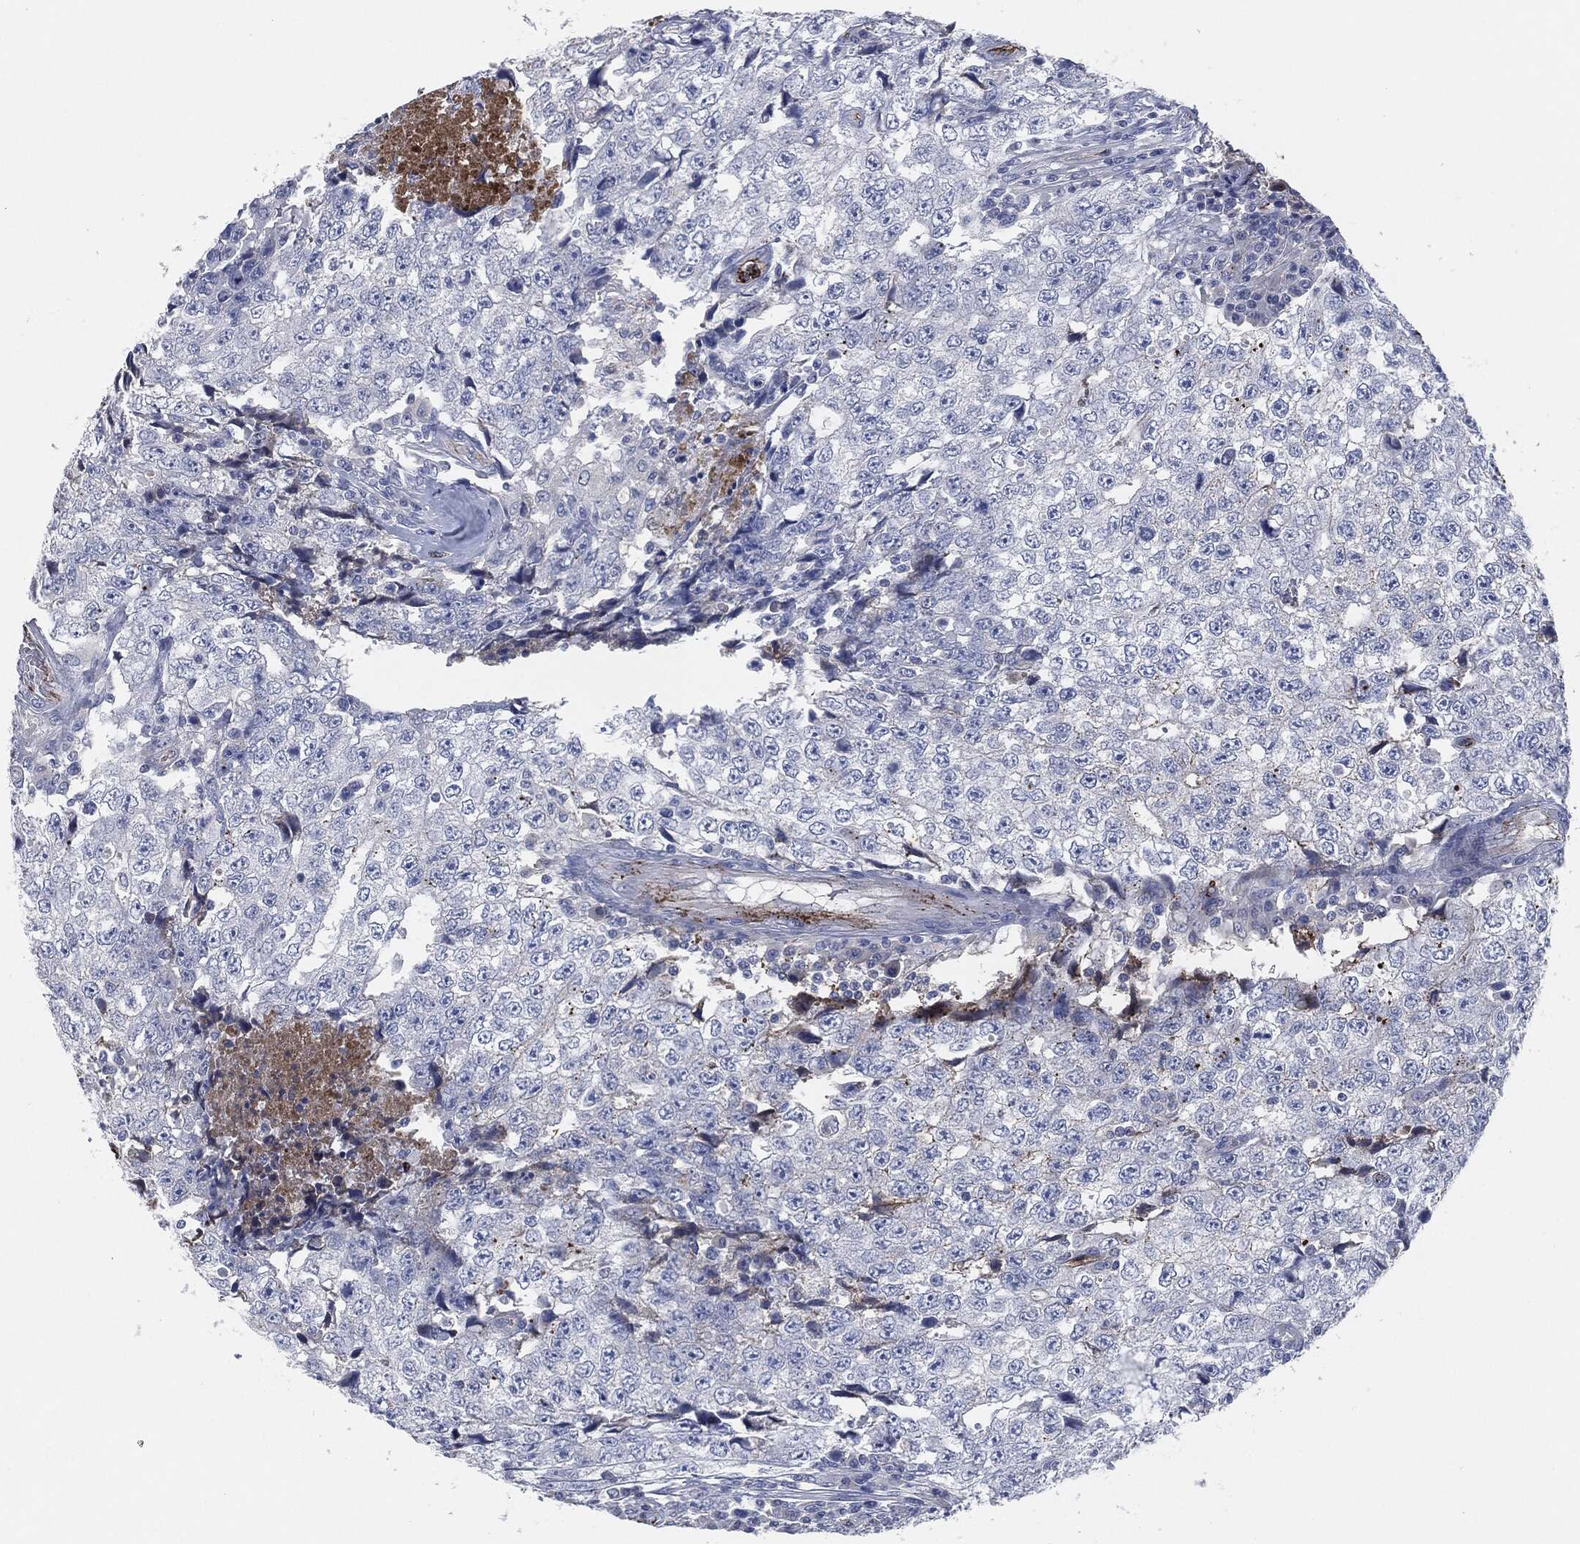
{"staining": {"intensity": "negative", "quantity": "none", "location": "none"}, "tissue": "testis cancer", "cell_type": "Tumor cells", "image_type": "cancer", "snomed": [{"axis": "morphology", "description": "Necrosis, NOS"}, {"axis": "morphology", "description": "Carcinoma, Embryonal, NOS"}, {"axis": "topography", "description": "Testis"}], "caption": "An immunohistochemistry image of testis cancer (embryonal carcinoma) is shown. There is no staining in tumor cells of testis cancer (embryonal carcinoma).", "gene": "APOB", "patient": {"sex": "male", "age": 19}}